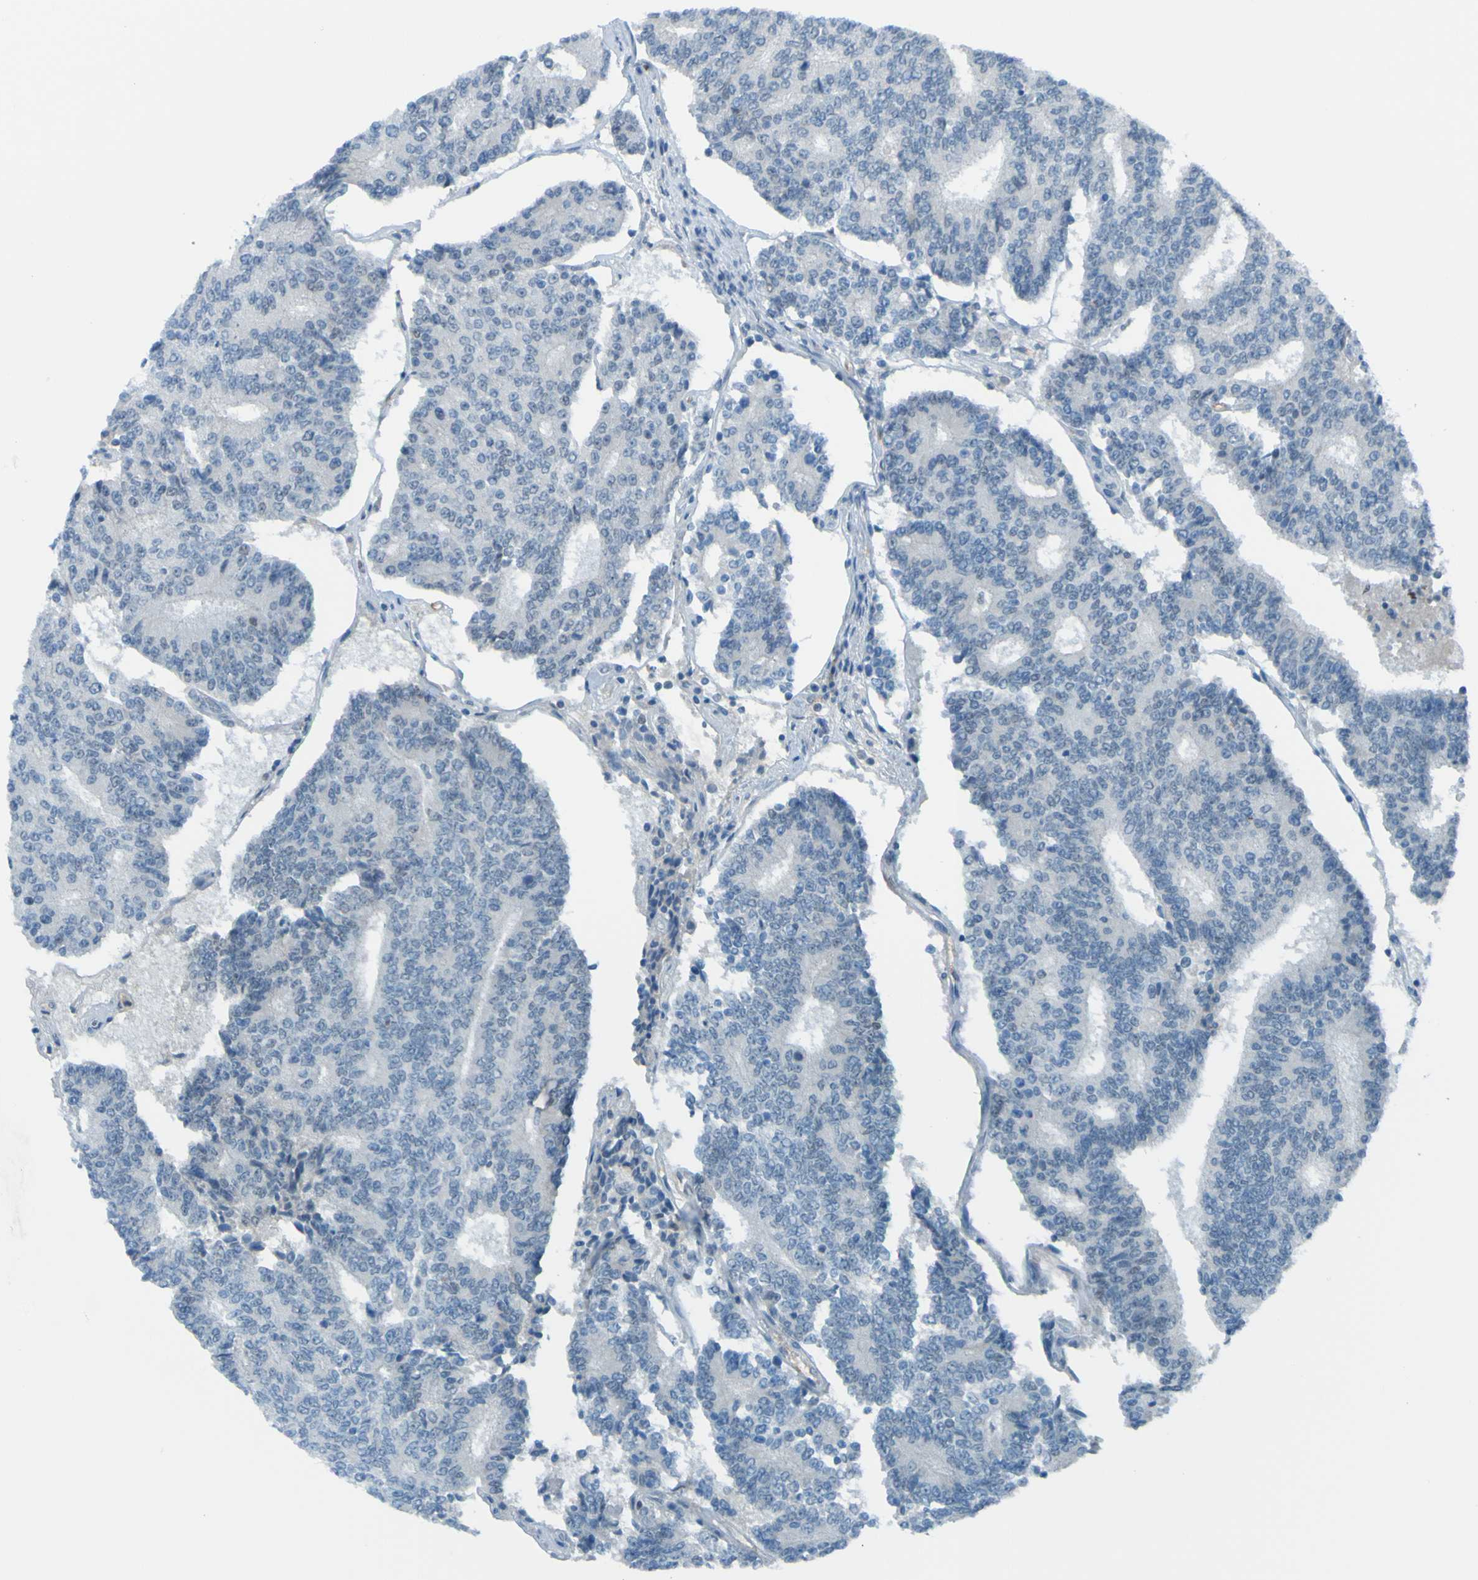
{"staining": {"intensity": "negative", "quantity": "none", "location": "none"}, "tissue": "prostate cancer", "cell_type": "Tumor cells", "image_type": "cancer", "snomed": [{"axis": "morphology", "description": "Normal tissue, NOS"}, {"axis": "morphology", "description": "Adenocarcinoma, High grade"}, {"axis": "topography", "description": "Prostate"}, {"axis": "topography", "description": "Seminal veicle"}], "caption": "The immunohistochemistry (IHC) histopathology image has no significant positivity in tumor cells of prostate high-grade adenocarcinoma tissue. (Brightfield microscopy of DAB immunohistochemistry at high magnification).", "gene": "USP36", "patient": {"sex": "male", "age": 55}}